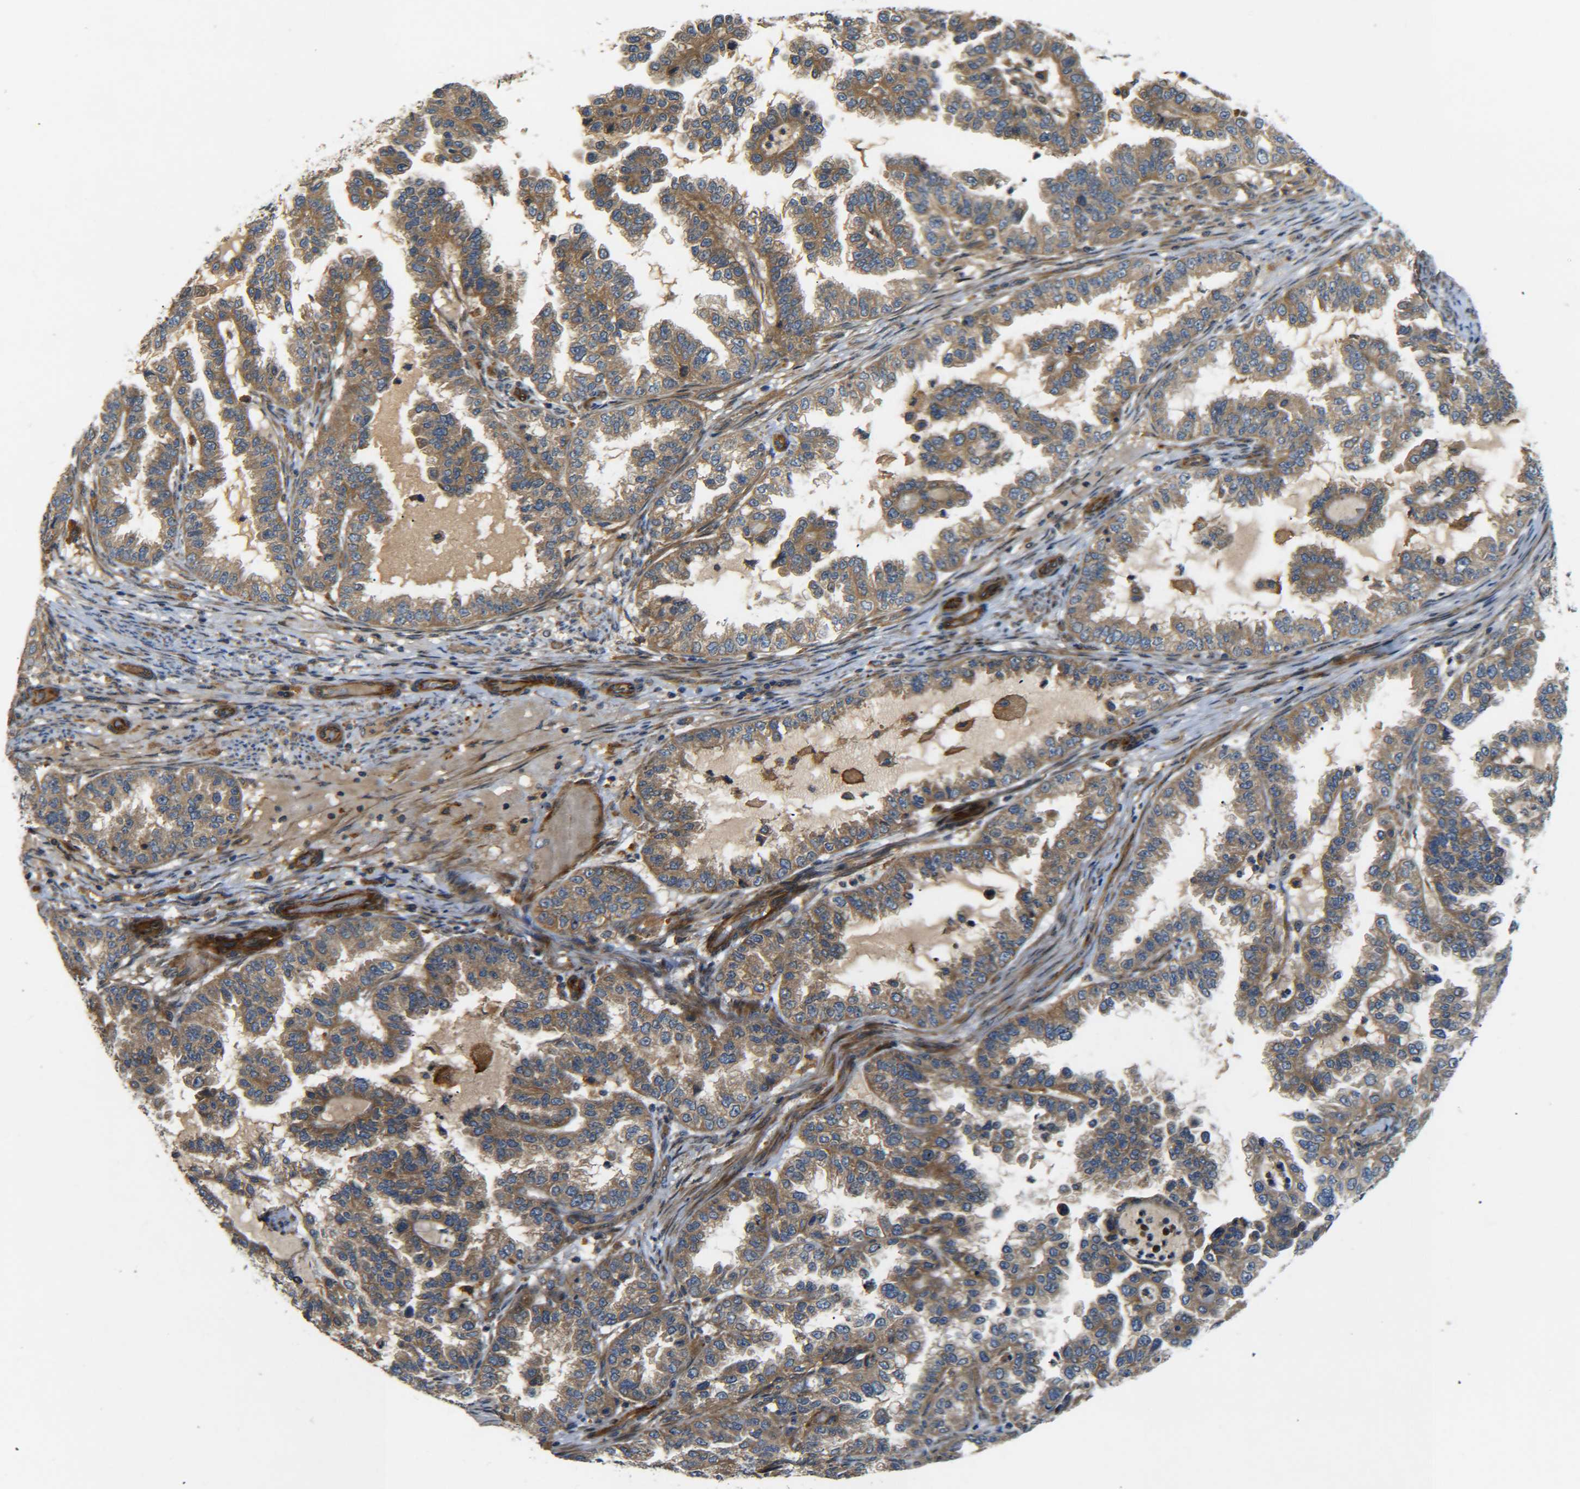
{"staining": {"intensity": "strong", "quantity": ">75%", "location": "cytoplasmic/membranous"}, "tissue": "endometrial cancer", "cell_type": "Tumor cells", "image_type": "cancer", "snomed": [{"axis": "morphology", "description": "Adenocarcinoma, NOS"}, {"axis": "topography", "description": "Endometrium"}], "caption": "Tumor cells display strong cytoplasmic/membranous staining in about >75% of cells in endometrial cancer (adenocarcinoma). The staining was performed using DAB, with brown indicating positive protein expression. Nuclei are stained blue with hematoxylin.", "gene": "LRCH3", "patient": {"sex": "female", "age": 85}}